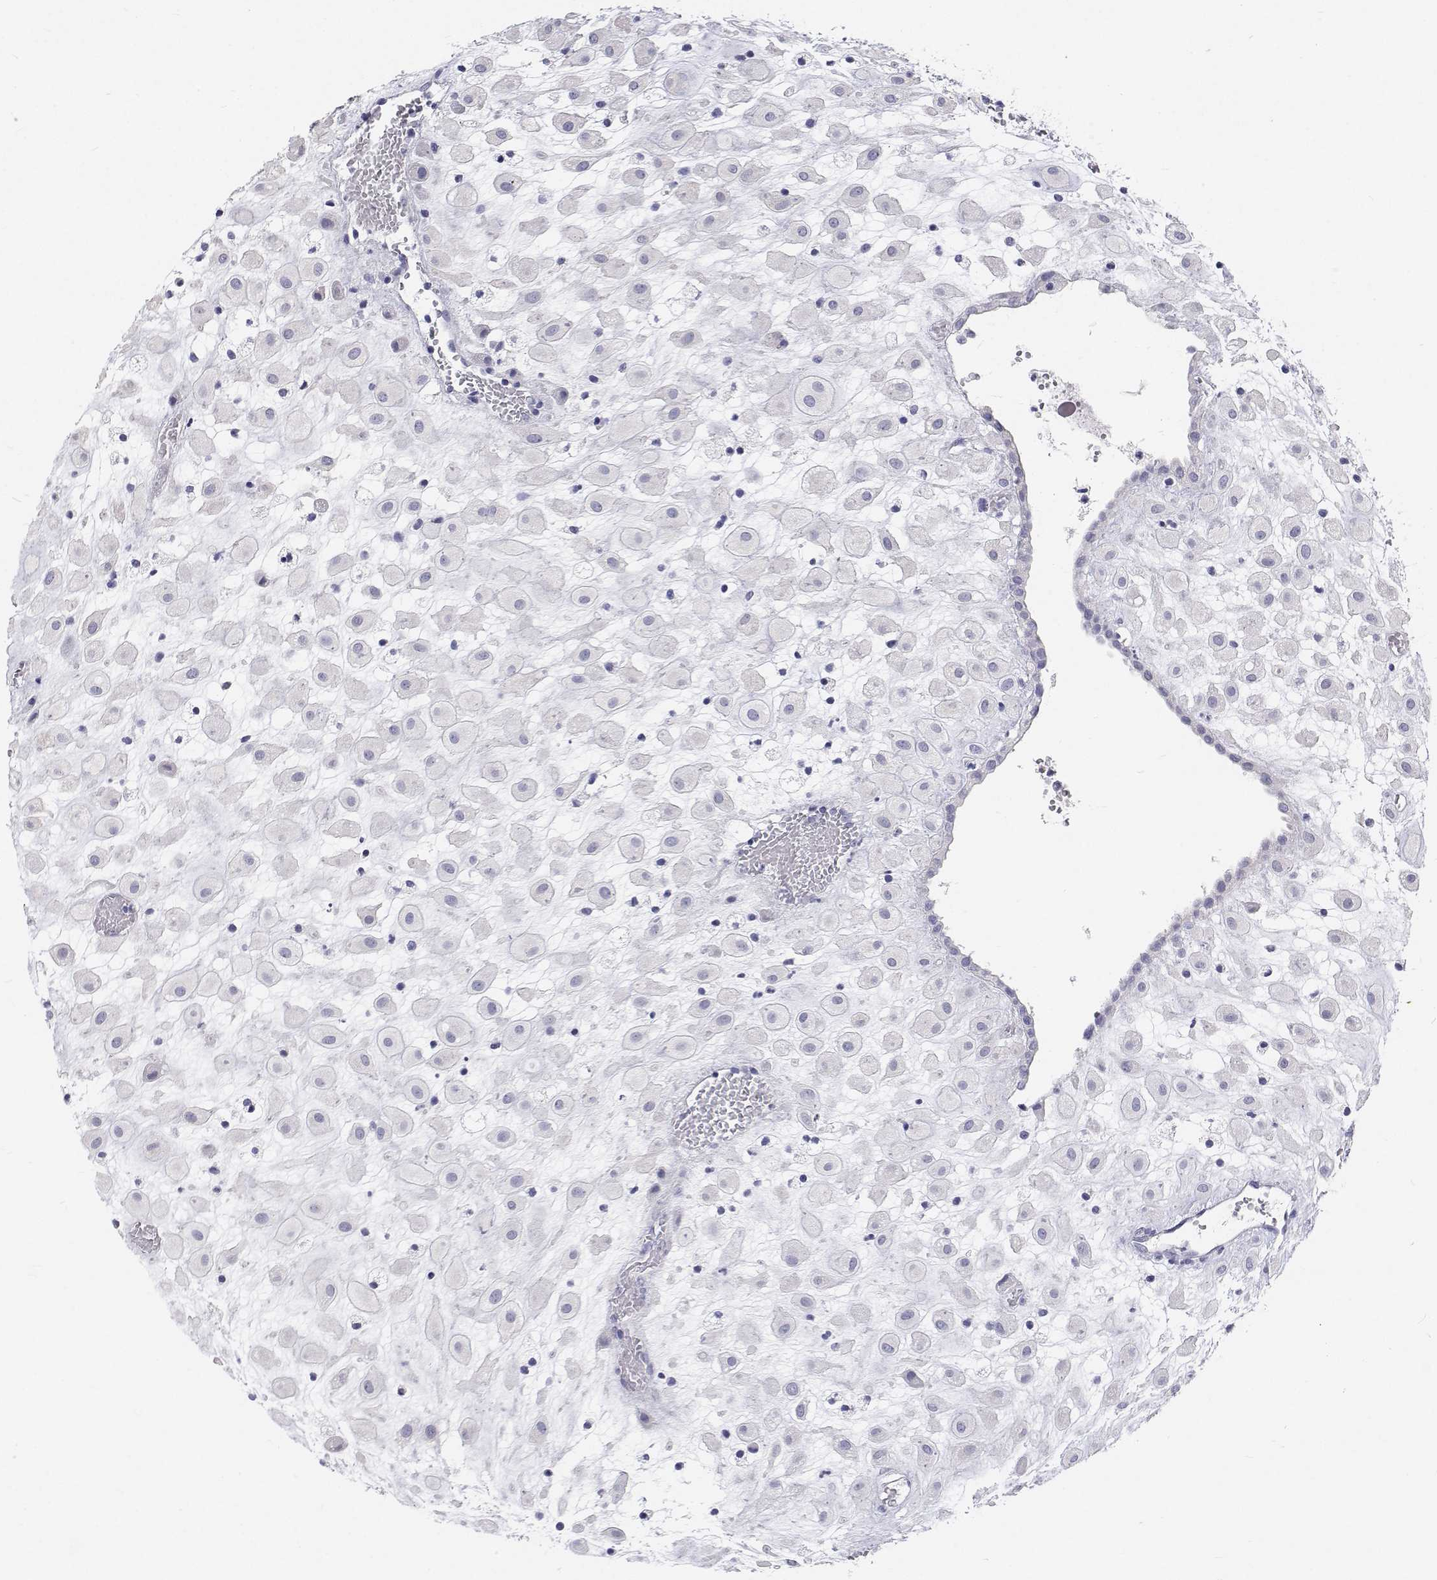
{"staining": {"intensity": "negative", "quantity": "none", "location": "none"}, "tissue": "placenta", "cell_type": "Decidual cells", "image_type": "normal", "snomed": [{"axis": "morphology", "description": "Normal tissue, NOS"}, {"axis": "topography", "description": "Placenta"}], "caption": "DAB (3,3'-diaminobenzidine) immunohistochemical staining of benign placenta displays no significant positivity in decidual cells.", "gene": "NCR2", "patient": {"sex": "female", "age": 24}}